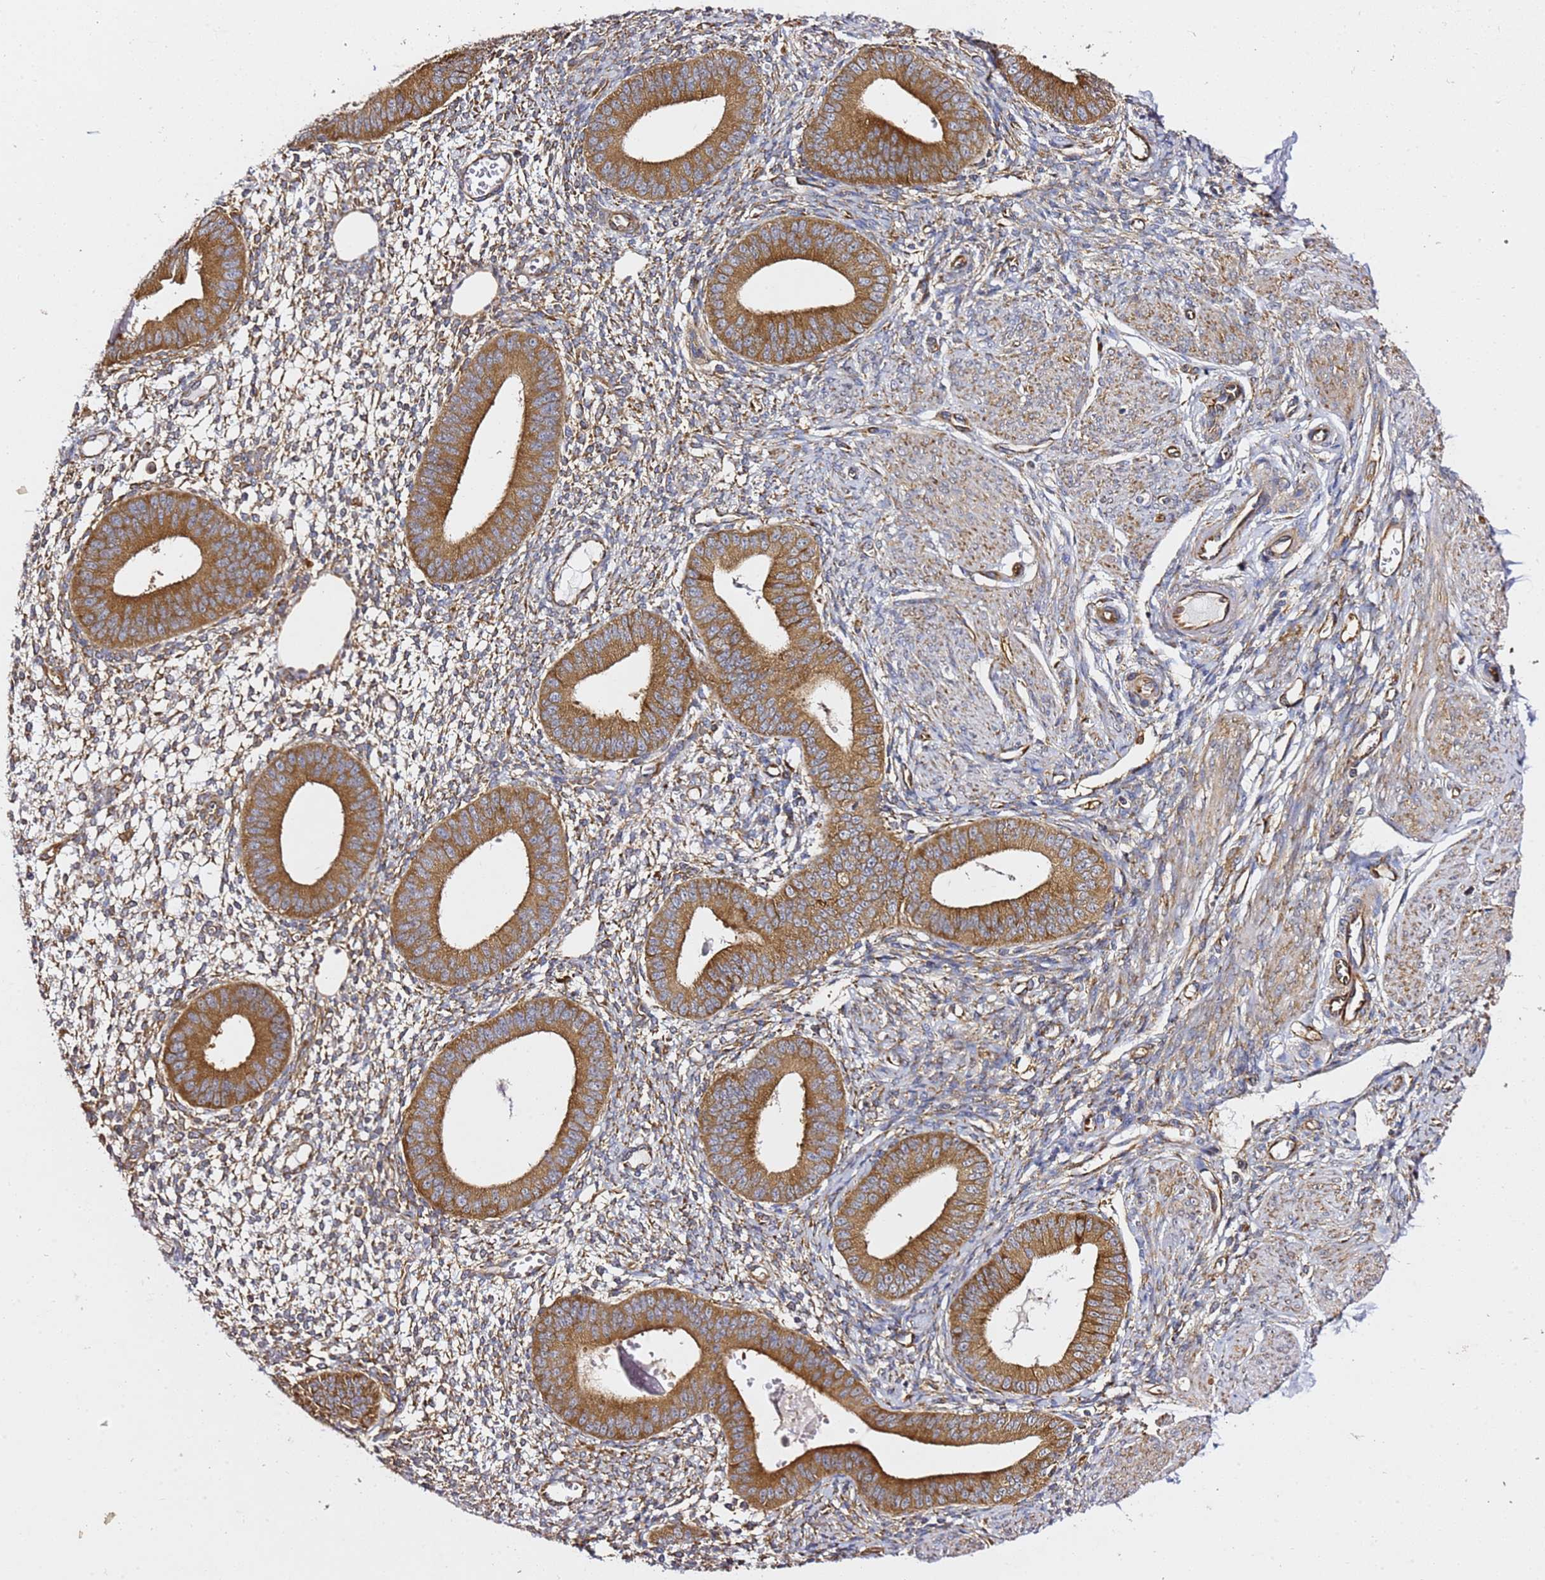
{"staining": {"intensity": "moderate", "quantity": "25%-75%", "location": "cytoplasmic/membranous"}, "tissue": "endometrium", "cell_type": "Cells in endometrial stroma", "image_type": "normal", "snomed": [{"axis": "morphology", "description": "Normal tissue, NOS"}, {"axis": "topography", "description": "Endometrium"}], "caption": "Endometrium stained with DAB (3,3'-diaminobenzidine) immunohistochemistry (IHC) shows medium levels of moderate cytoplasmic/membranous expression in approximately 25%-75% of cells in endometrial stroma. The staining was performed using DAB to visualize the protein expression in brown, while the nuclei were stained in blue with hematoxylin (Magnification: 20x).", "gene": "TPST1", "patient": {"sex": "female", "age": 49}}